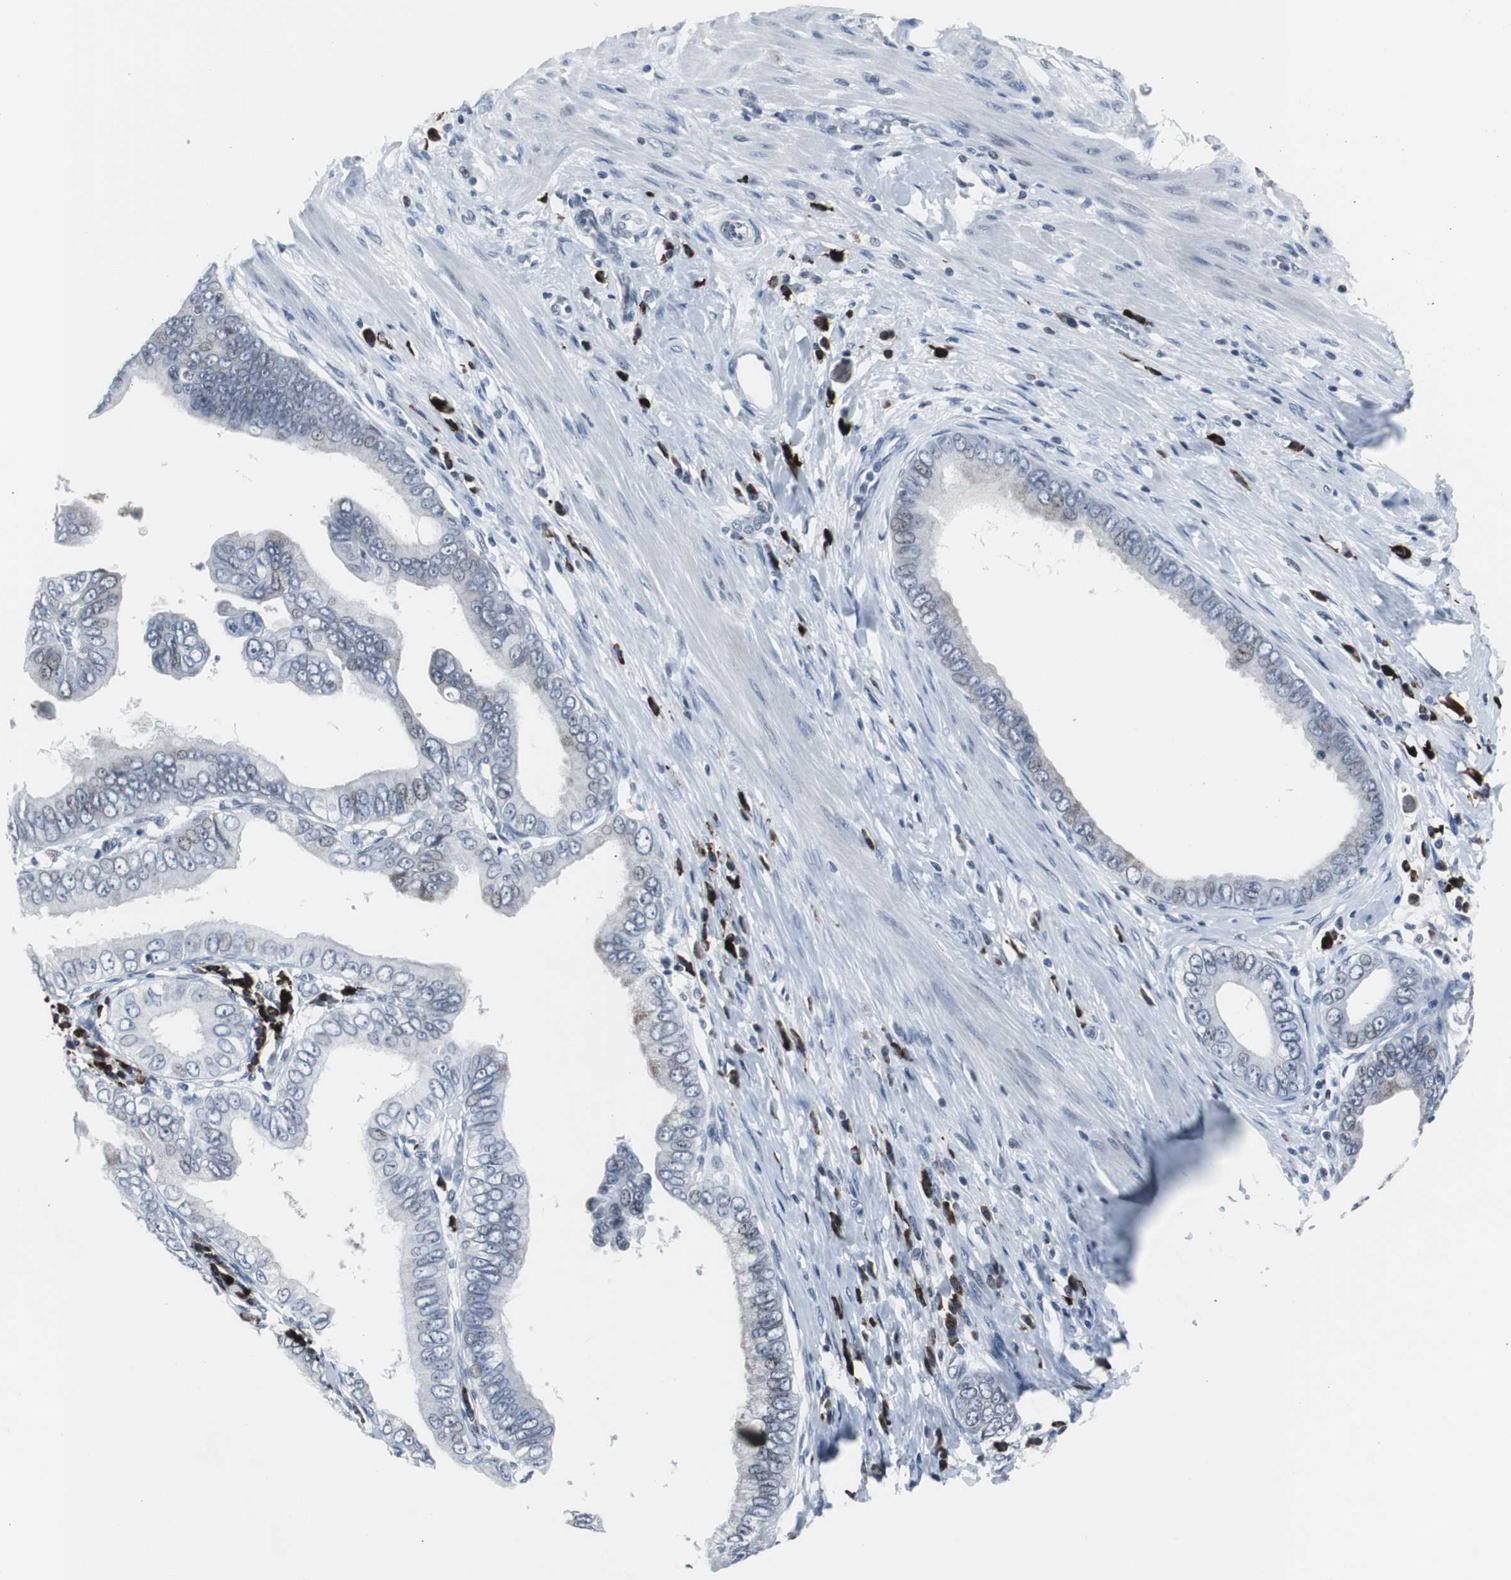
{"staining": {"intensity": "negative", "quantity": "none", "location": "none"}, "tissue": "pancreatic cancer", "cell_type": "Tumor cells", "image_type": "cancer", "snomed": [{"axis": "morphology", "description": "Normal tissue, NOS"}, {"axis": "topography", "description": "Lymph node"}], "caption": "Tumor cells are negative for brown protein staining in pancreatic cancer.", "gene": "DOK1", "patient": {"sex": "male", "age": 50}}